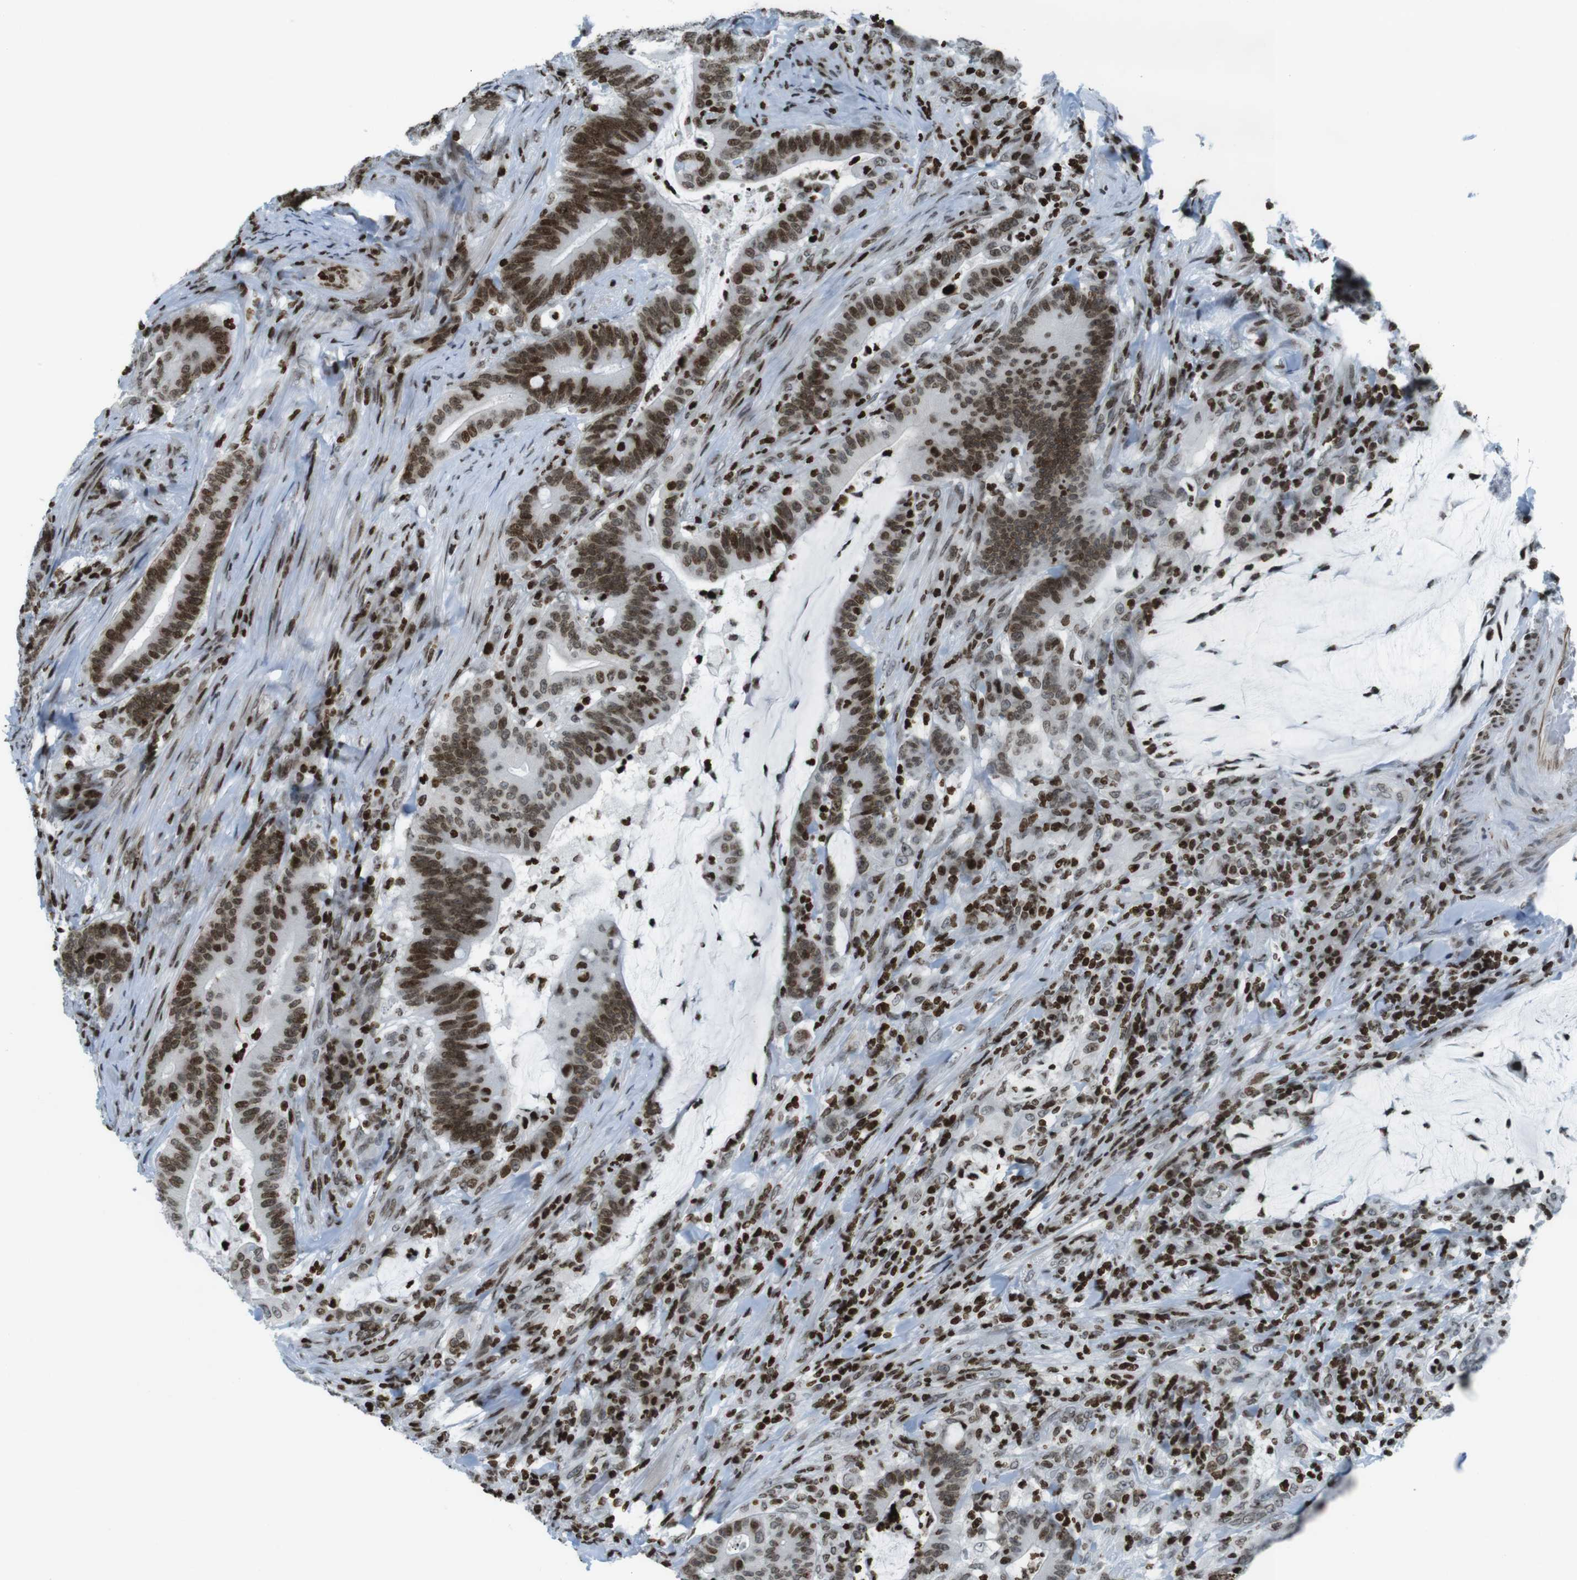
{"staining": {"intensity": "strong", "quantity": ">75%", "location": "nuclear"}, "tissue": "colorectal cancer", "cell_type": "Tumor cells", "image_type": "cancer", "snomed": [{"axis": "morphology", "description": "Normal tissue, NOS"}, {"axis": "morphology", "description": "Adenocarcinoma, NOS"}, {"axis": "topography", "description": "Colon"}], "caption": "Colorectal cancer (adenocarcinoma) stained with a protein marker reveals strong staining in tumor cells.", "gene": "H2AC8", "patient": {"sex": "female", "age": 66}}